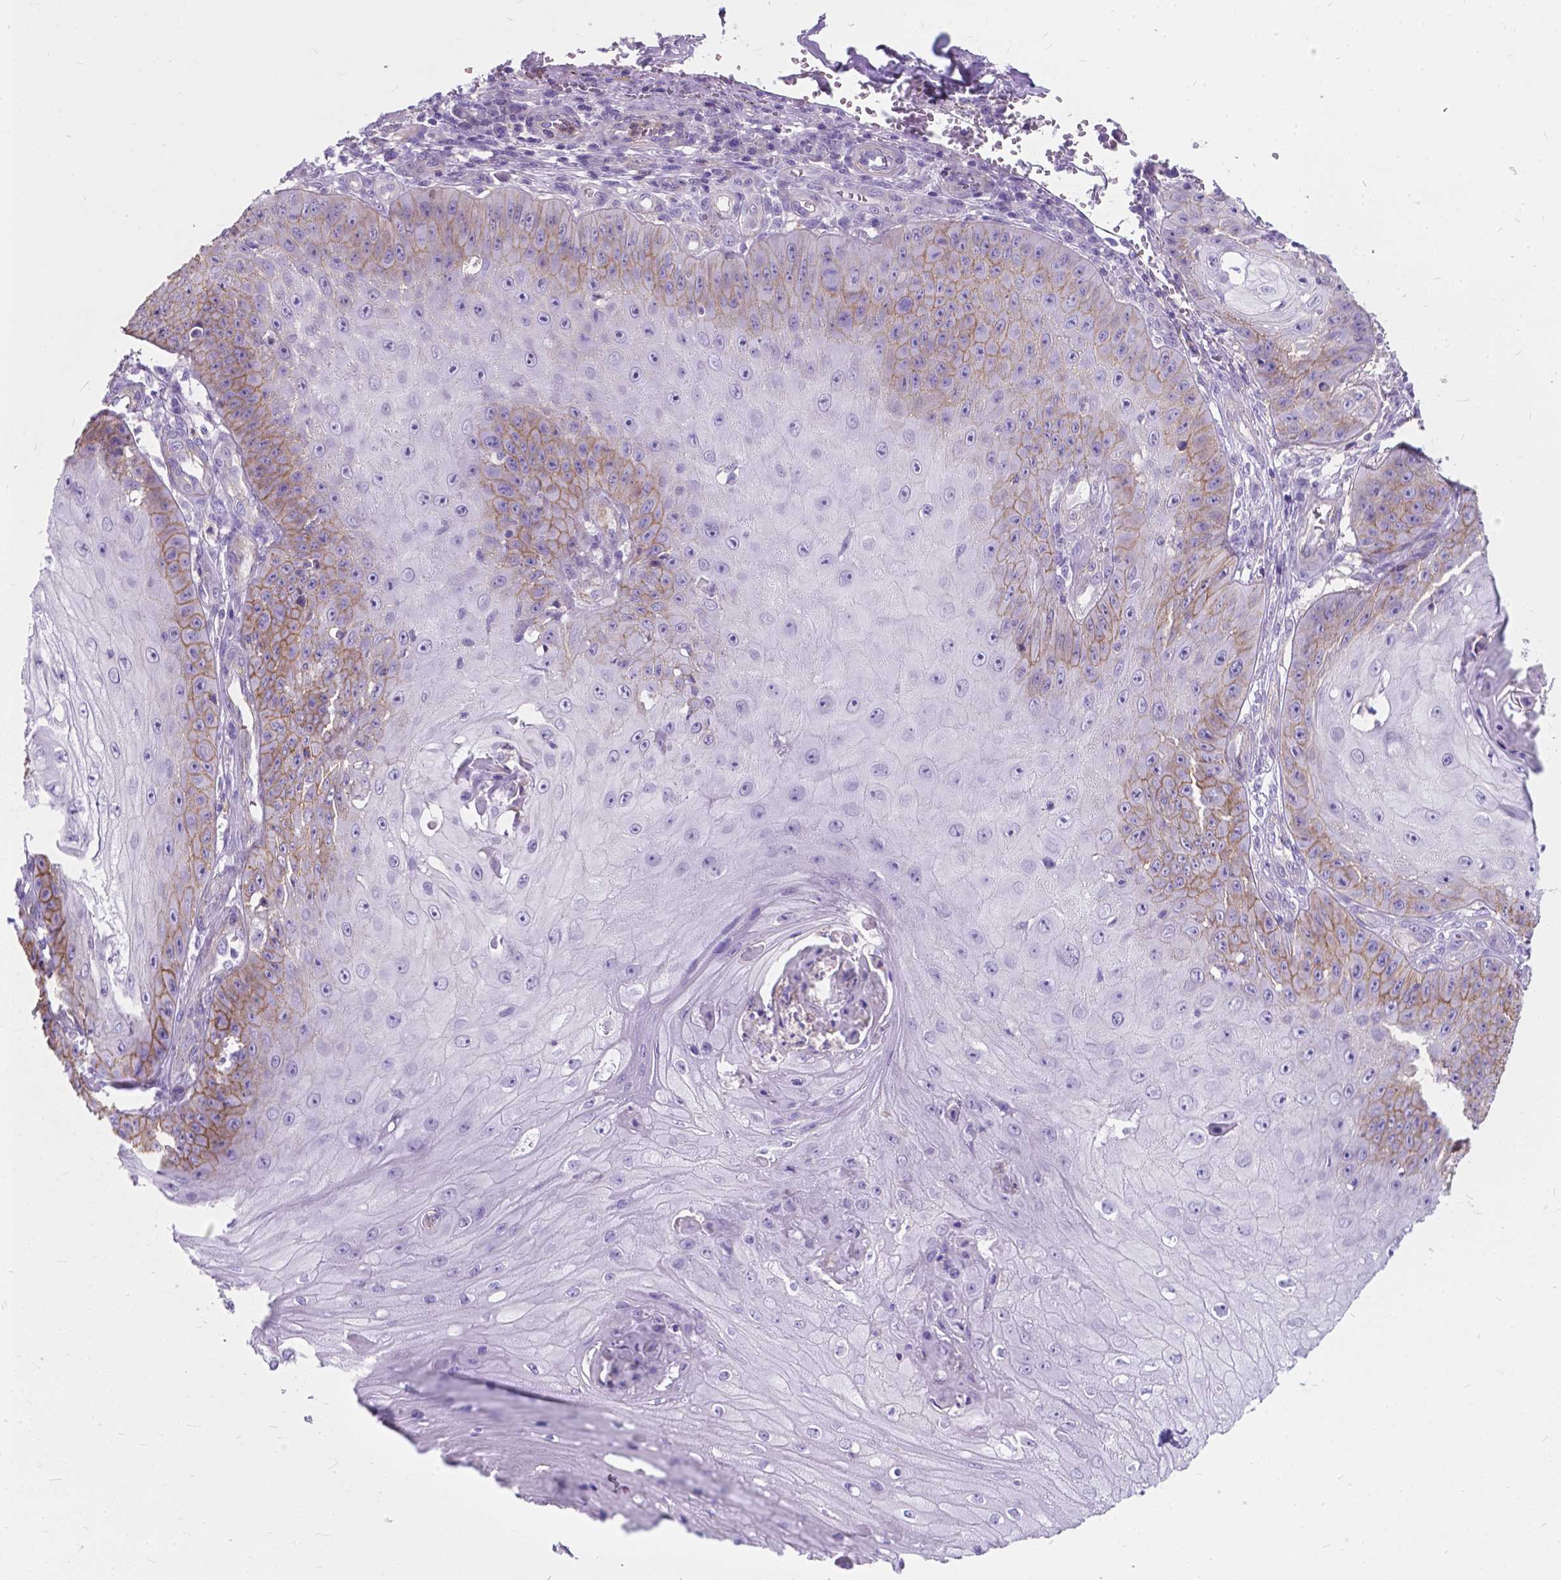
{"staining": {"intensity": "moderate", "quantity": "<25%", "location": "cytoplasmic/membranous"}, "tissue": "skin cancer", "cell_type": "Tumor cells", "image_type": "cancer", "snomed": [{"axis": "morphology", "description": "Squamous cell carcinoma, NOS"}, {"axis": "topography", "description": "Skin"}], "caption": "IHC (DAB (3,3'-diaminobenzidine)) staining of human skin cancer exhibits moderate cytoplasmic/membranous protein expression in approximately <25% of tumor cells. IHC stains the protein in brown and the nuclei are stained blue.", "gene": "KIAA0040", "patient": {"sex": "male", "age": 70}}